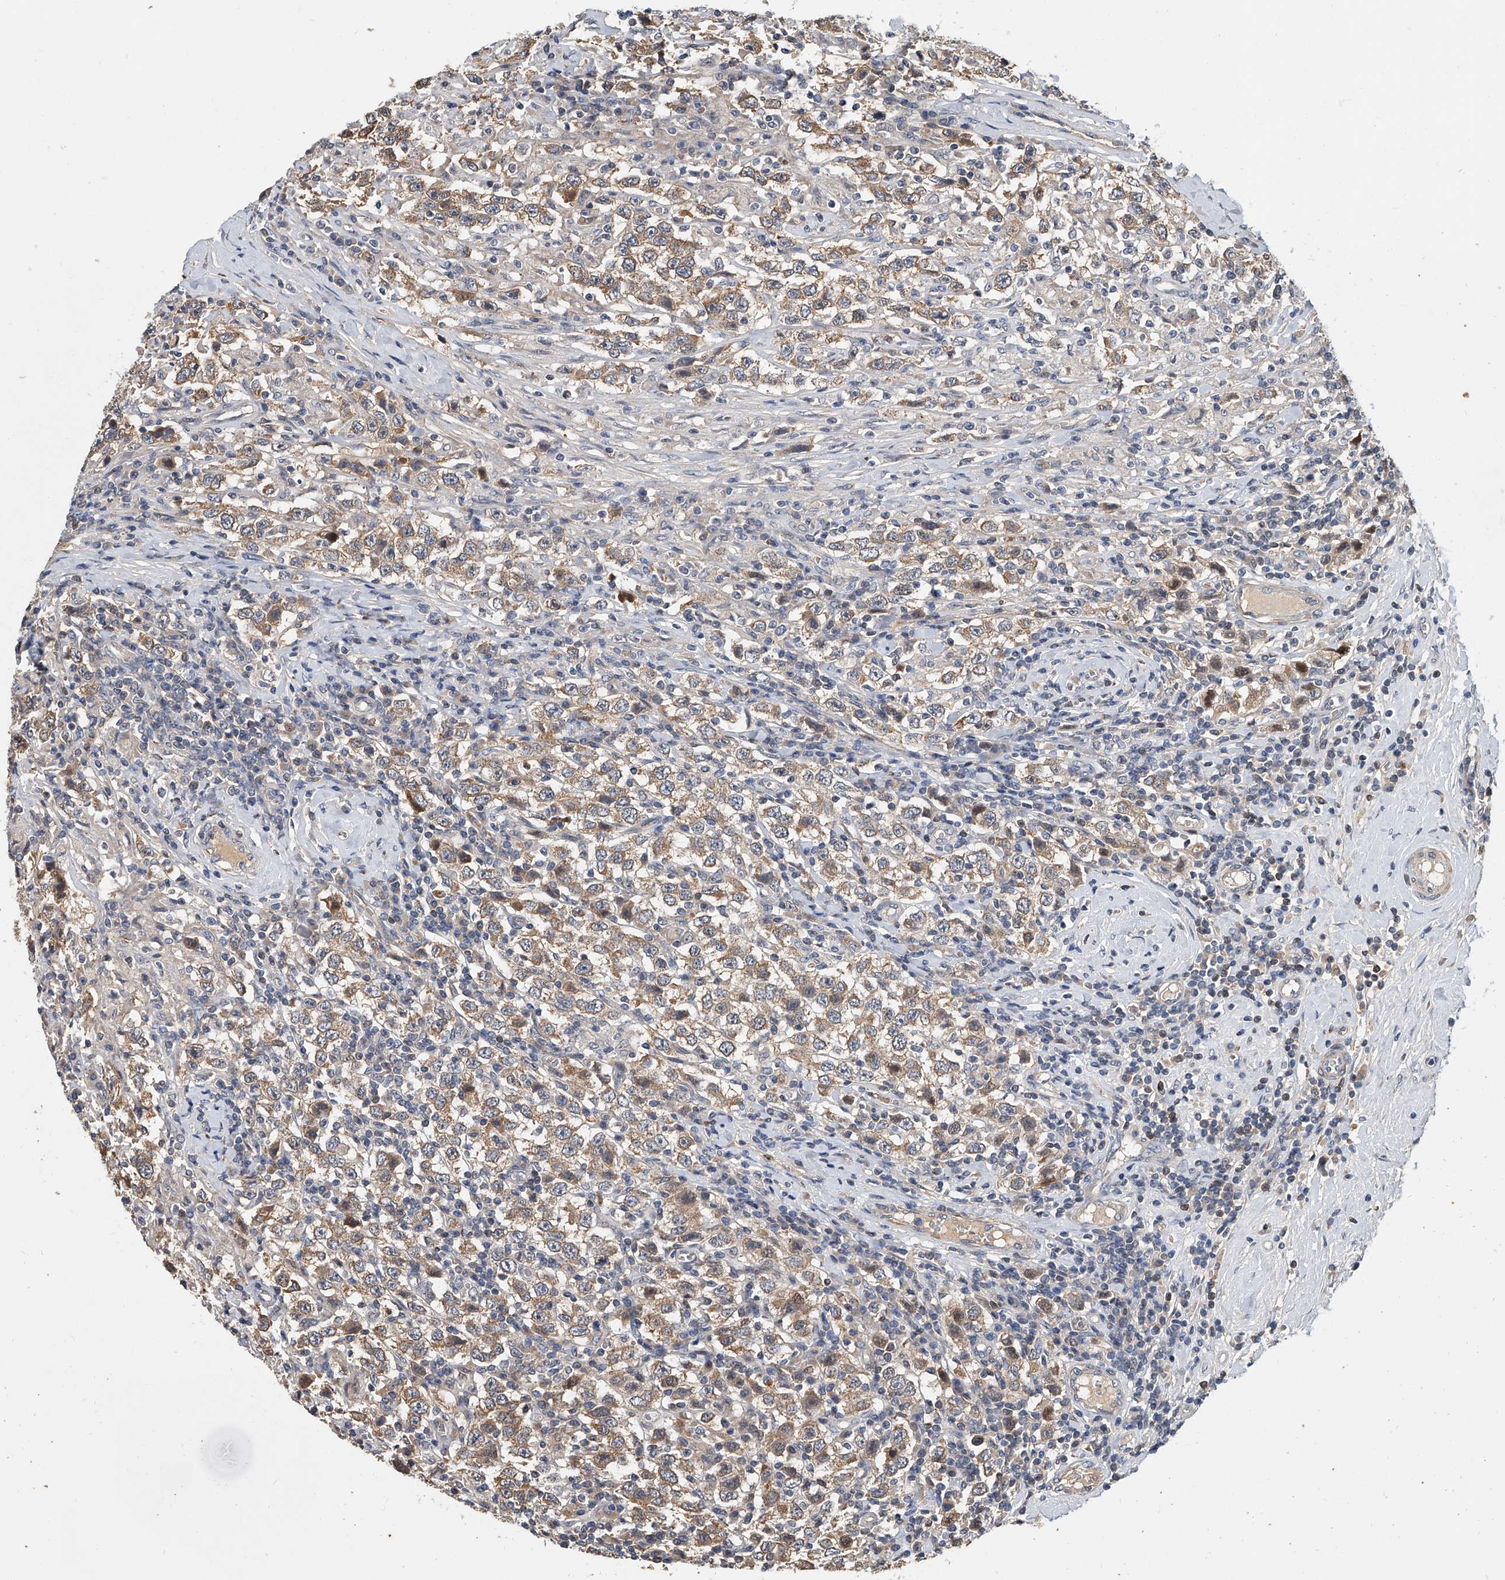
{"staining": {"intensity": "weak", "quantity": ">75%", "location": "cytoplasmic/membranous"}, "tissue": "testis cancer", "cell_type": "Tumor cells", "image_type": "cancer", "snomed": [{"axis": "morphology", "description": "Seminoma, NOS"}, {"axis": "topography", "description": "Testis"}], "caption": "Protein expression analysis of testis cancer displays weak cytoplasmic/membranous positivity in about >75% of tumor cells. The protein of interest is shown in brown color, while the nuclei are stained blue.", "gene": "CD200", "patient": {"sex": "male", "age": 41}}